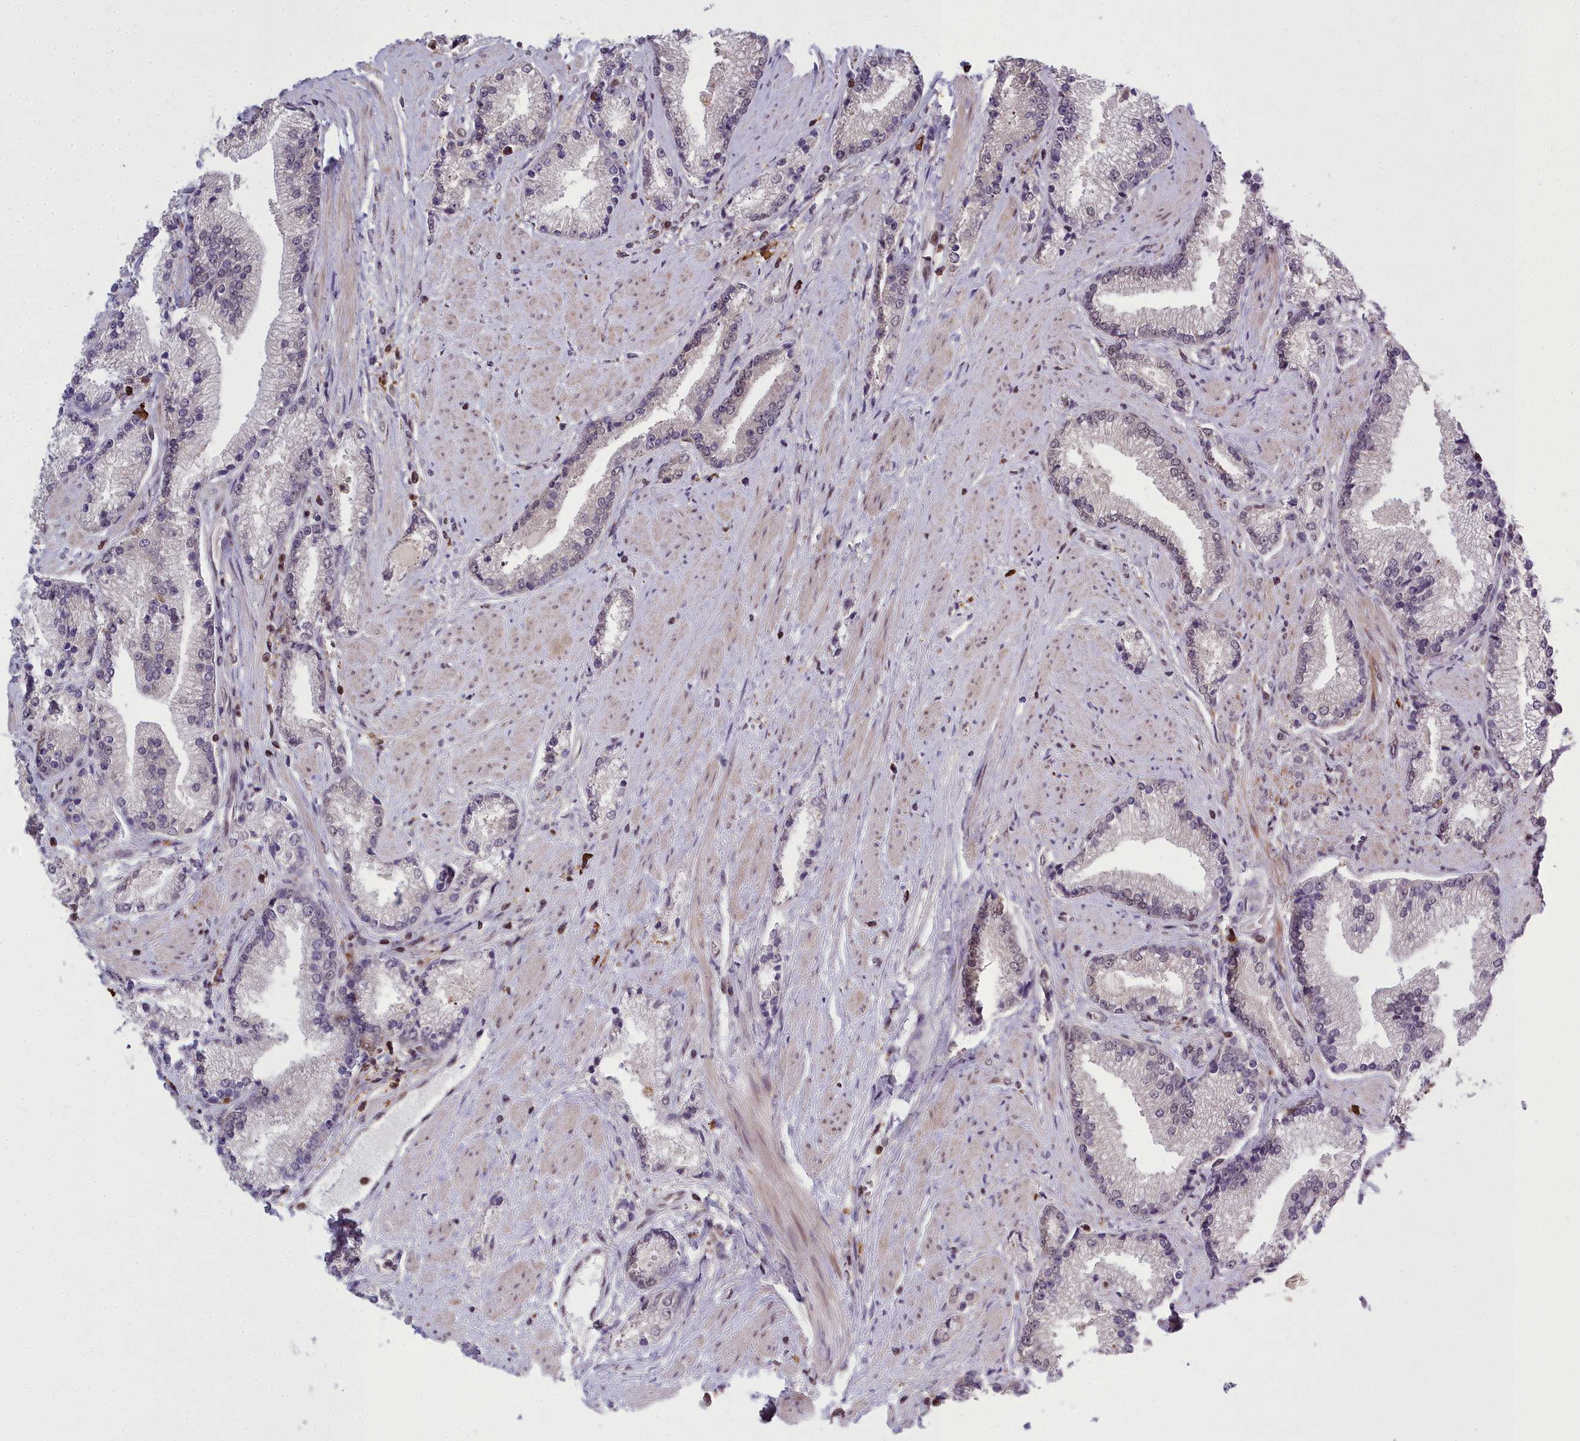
{"staining": {"intensity": "negative", "quantity": "none", "location": "none"}, "tissue": "prostate cancer", "cell_type": "Tumor cells", "image_type": "cancer", "snomed": [{"axis": "morphology", "description": "Adenocarcinoma, High grade"}, {"axis": "topography", "description": "Prostate"}], "caption": "A high-resolution image shows immunohistochemistry staining of prostate high-grade adenocarcinoma, which shows no significant expression in tumor cells. The staining is performed using DAB (3,3'-diaminobenzidine) brown chromogen with nuclei counter-stained in using hematoxylin.", "gene": "GMEB1", "patient": {"sex": "male", "age": 67}}